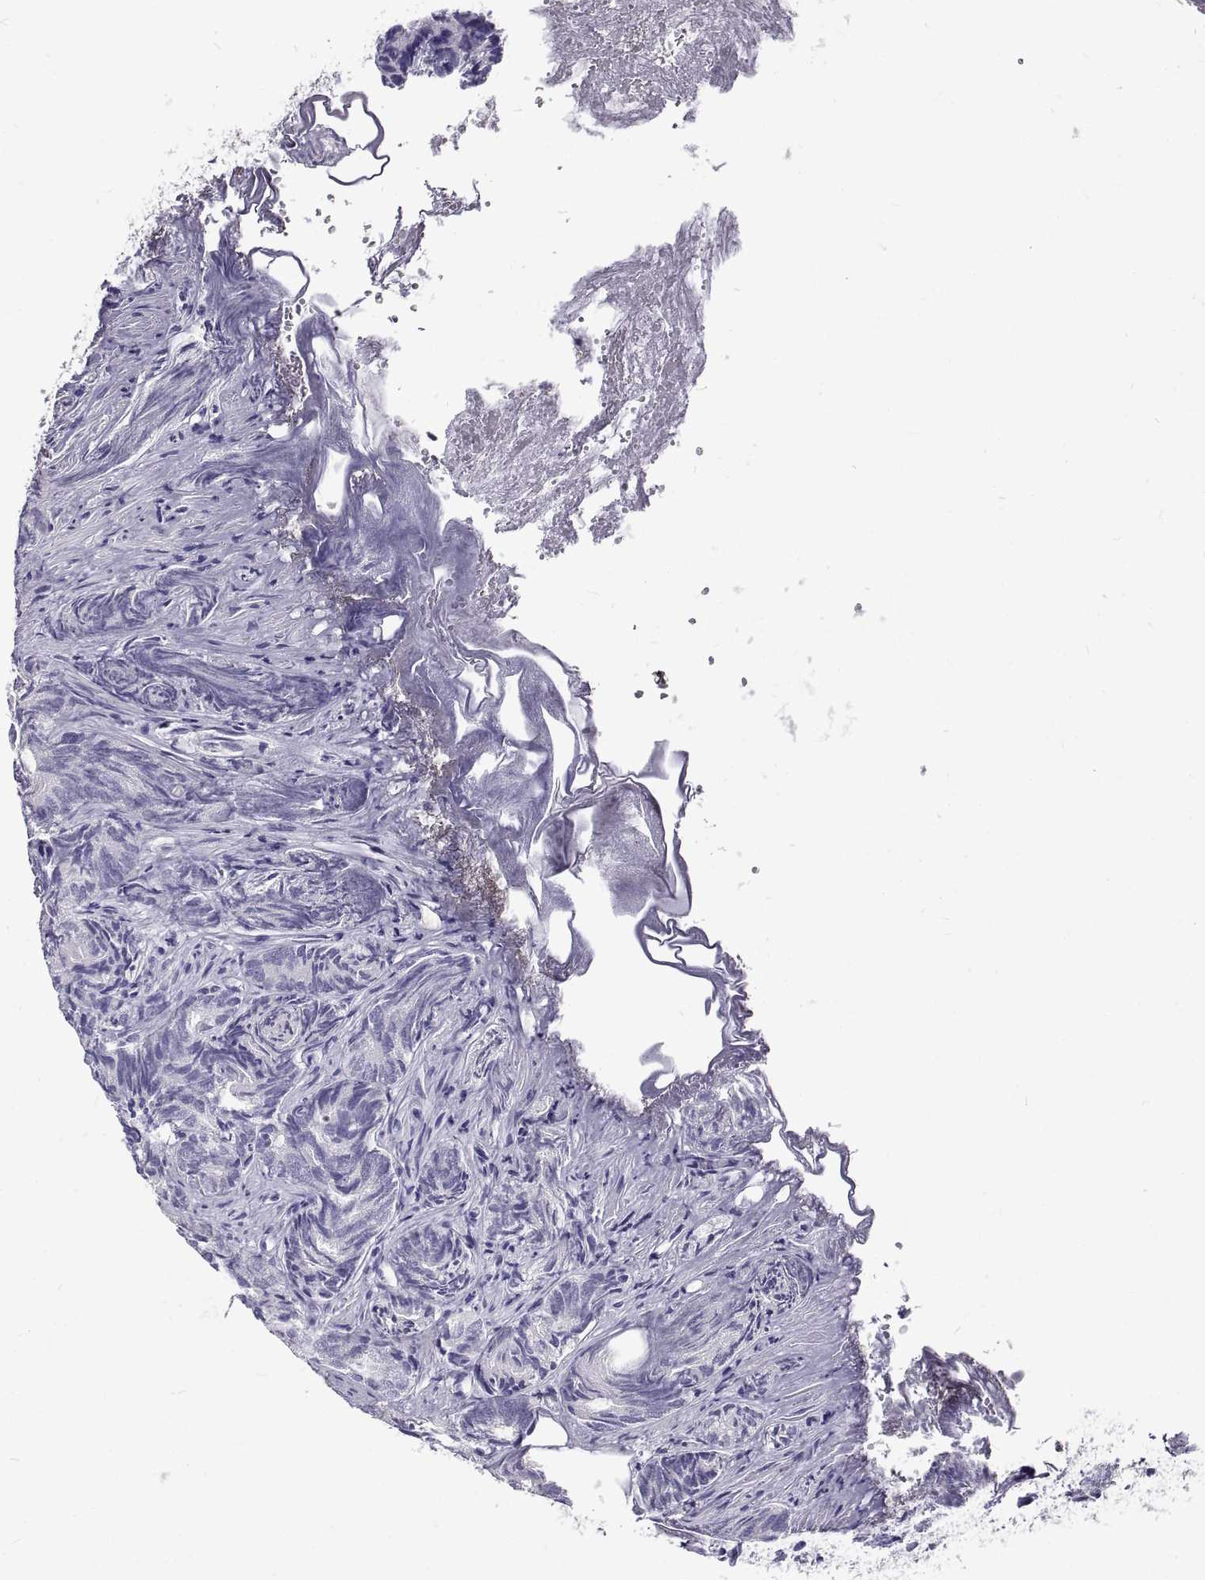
{"staining": {"intensity": "negative", "quantity": "none", "location": "none"}, "tissue": "prostate cancer", "cell_type": "Tumor cells", "image_type": "cancer", "snomed": [{"axis": "morphology", "description": "Adenocarcinoma, High grade"}, {"axis": "topography", "description": "Prostate"}], "caption": "Tumor cells are negative for brown protein staining in prostate cancer (high-grade adenocarcinoma).", "gene": "GNG12", "patient": {"sex": "male", "age": 84}}